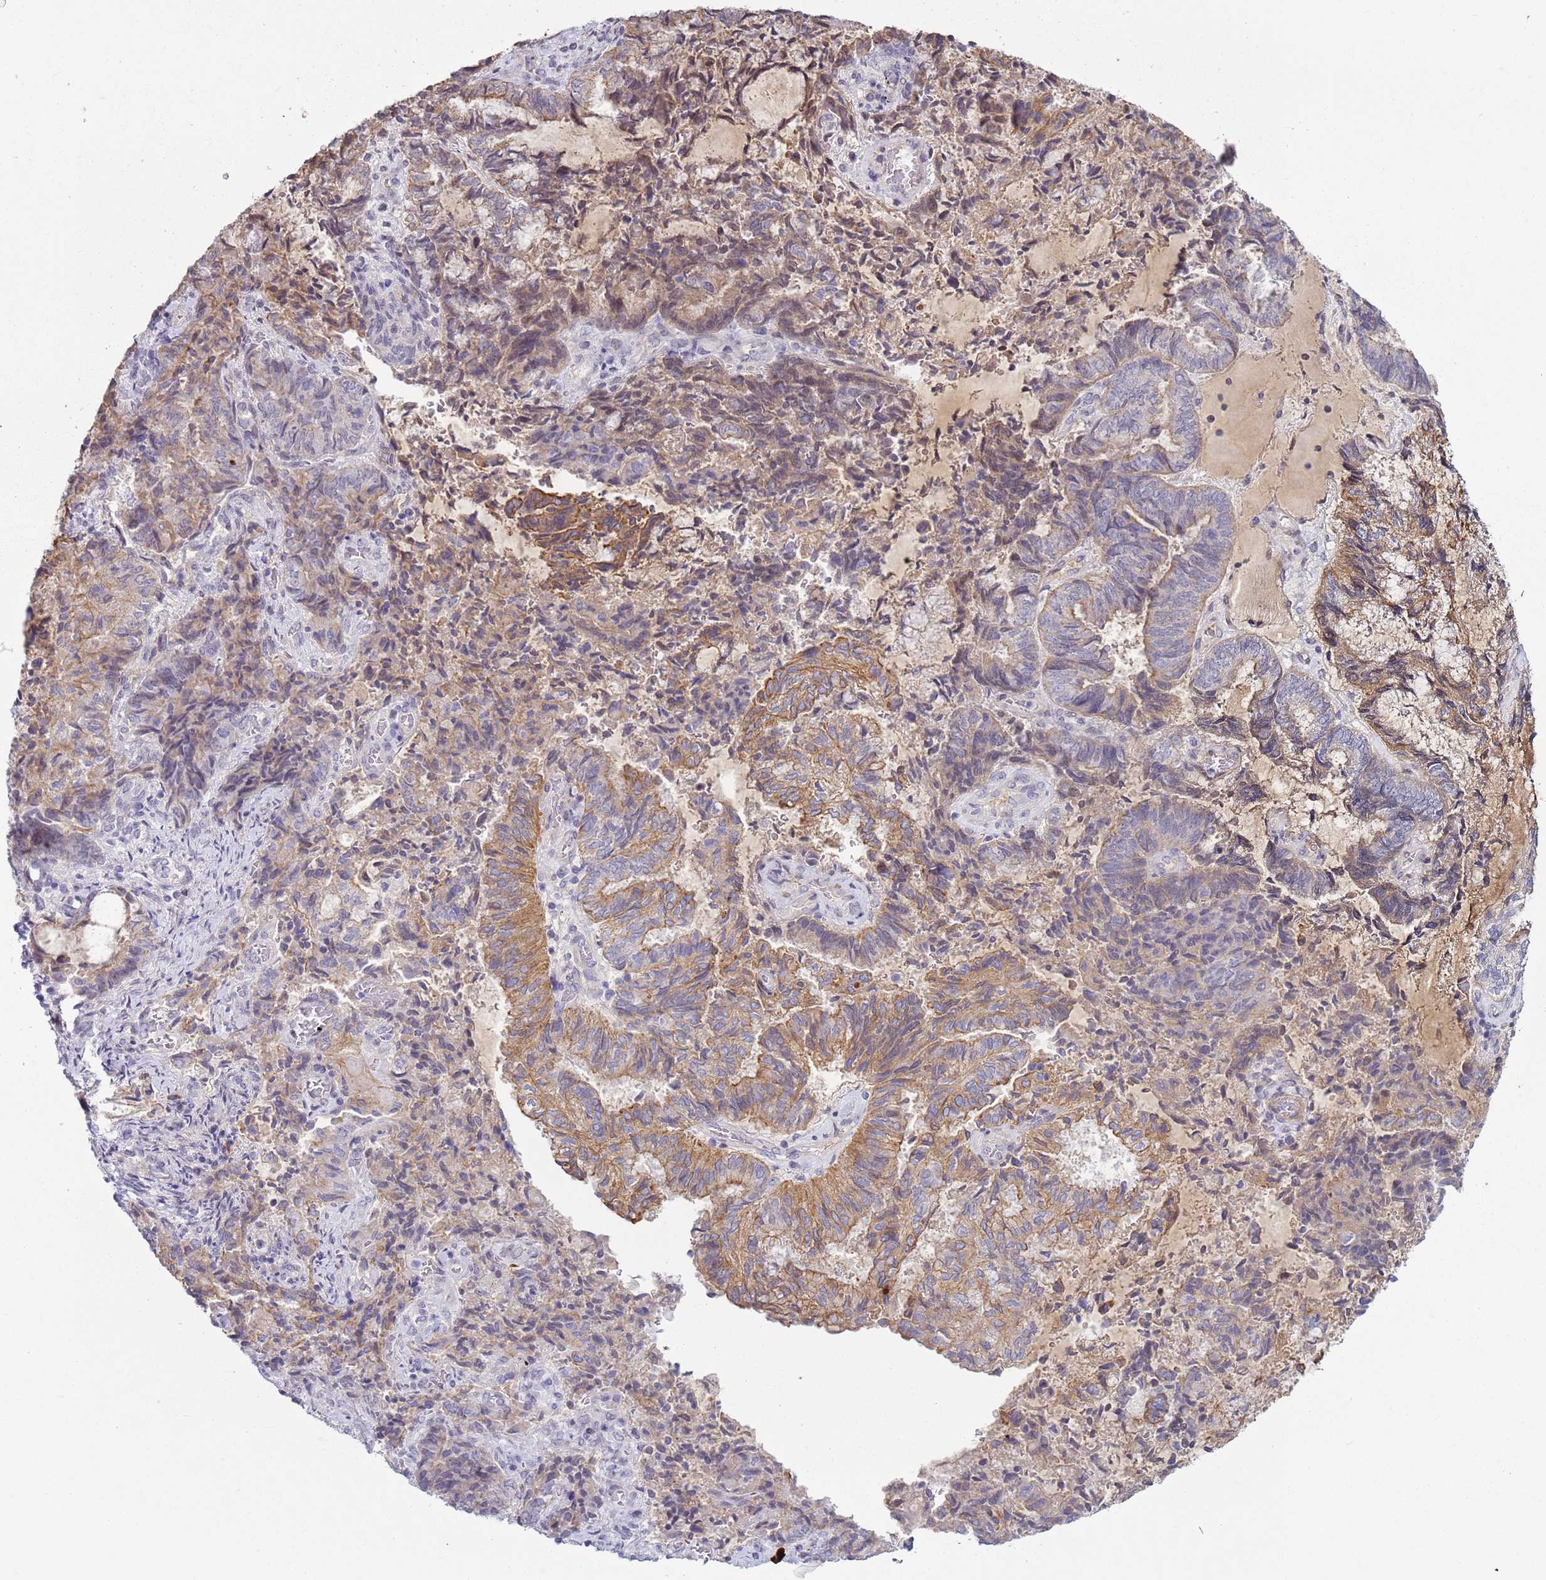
{"staining": {"intensity": "moderate", "quantity": "25%-75%", "location": "cytoplasmic/membranous"}, "tissue": "endometrial cancer", "cell_type": "Tumor cells", "image_type": "cancer", "snomed": [{"axis": "morphology", "description": "Adenocarcinoma, NOS"}, {"axis": "topography", "description": "Endometrium"}], "caption": "About 25%-75% of tumor cells in endometrial cancer (adenocarcinoma) demonstrate moderate cytoplasmic/membranous protein expression as visualized by brown immunohistochemical staining.", "gene": "NPAP1", "patient": {"sex": "female", "age": 80}}